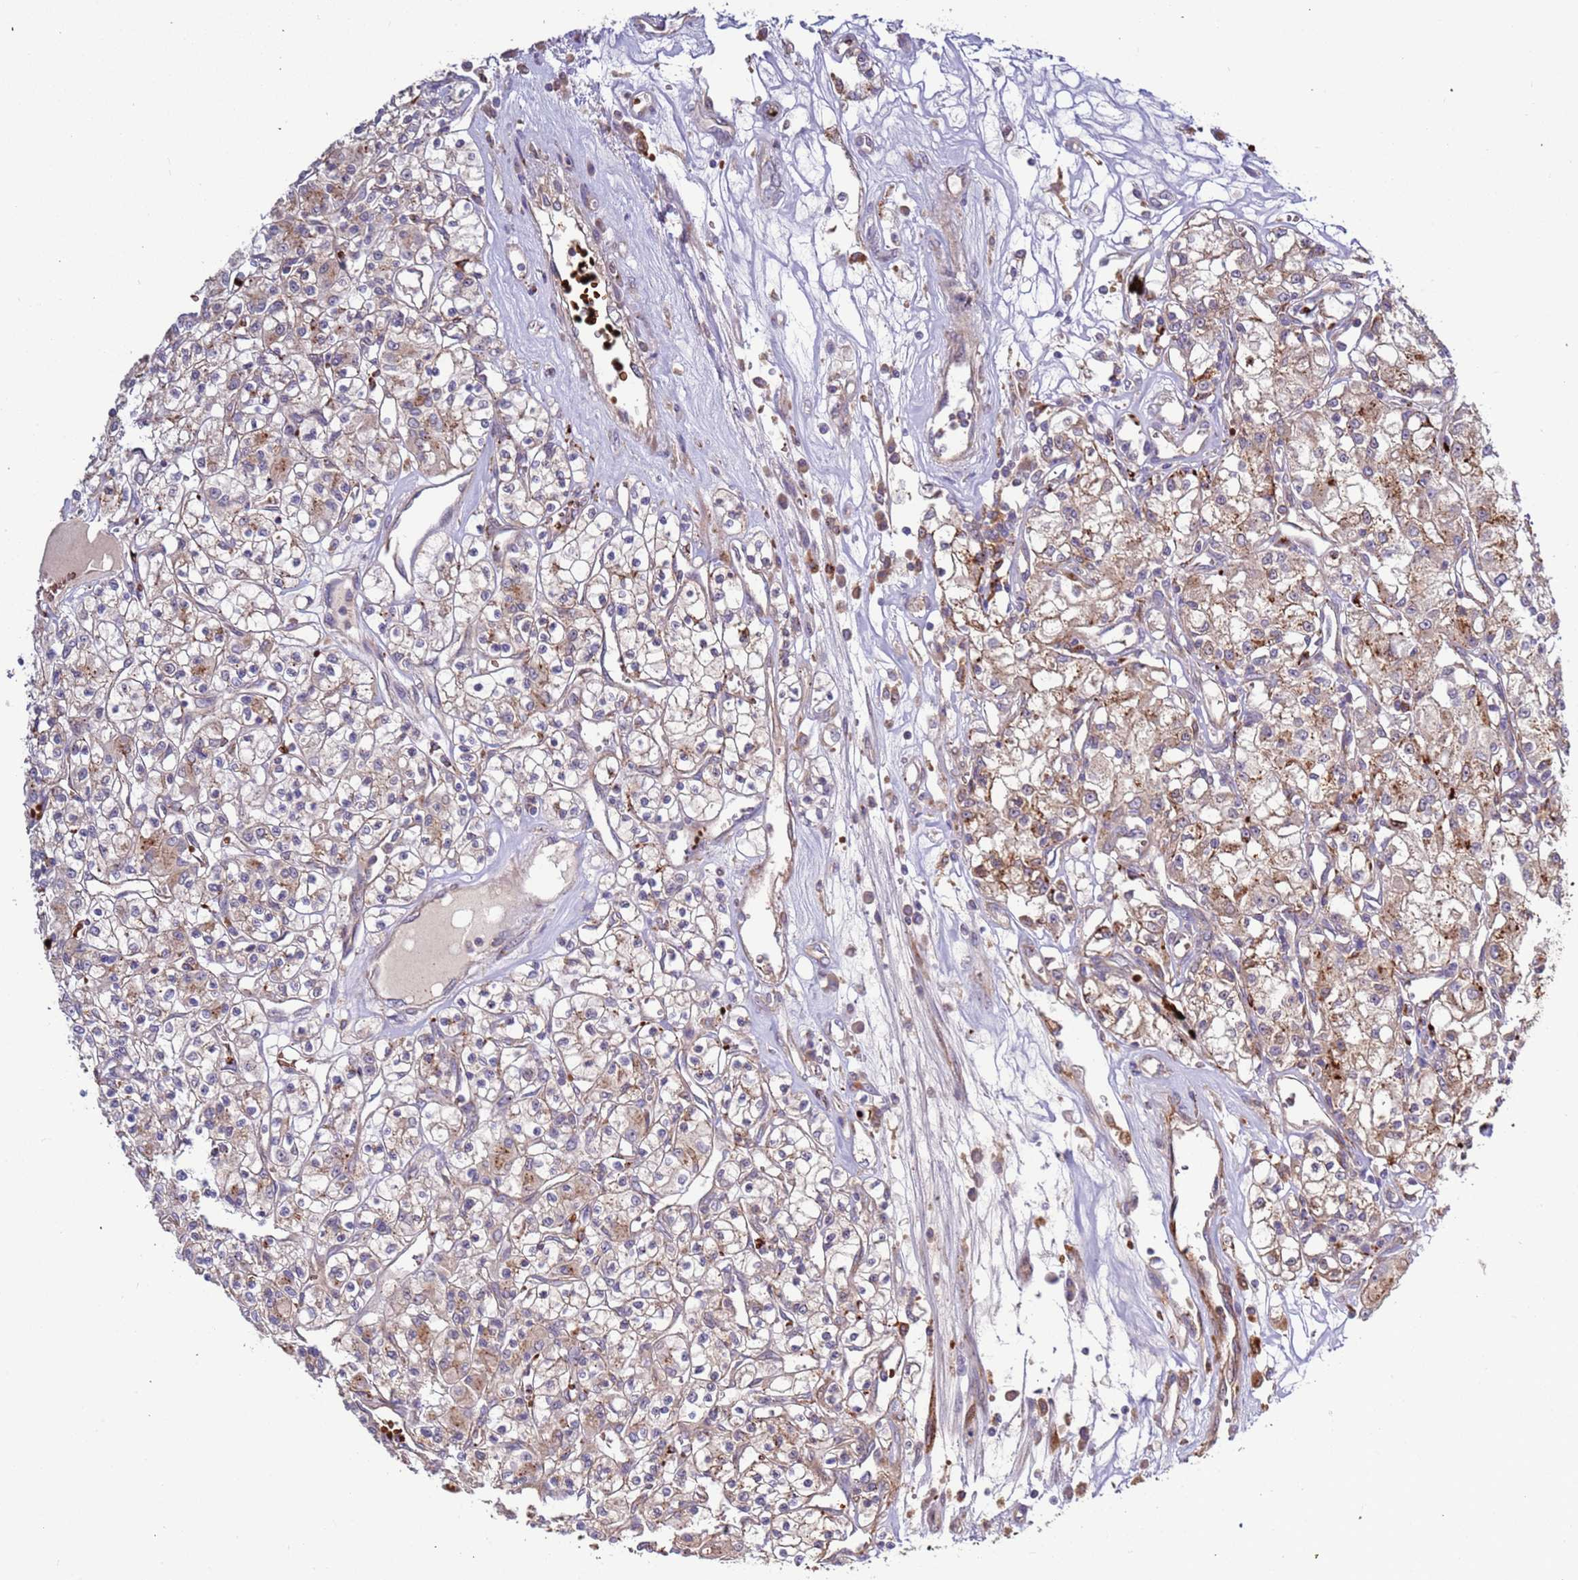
{"staining": {"intensity": "moderate", "quantity": ">75%", "location": "cytoplasmic/membranous"}, "tissue": "renal cancer", "cell_type": "Tumor cells", "image_type": "cancer", "snomed": [{"axis": "morphology", "description": "Adenocarcinoma, NOS"}, {"axis": "topography", "description": "Kidney"}], "caption": "Renal cancer (adenocarcinoma) stained with immunohistochemistry displays moderate cytoplasmic/membranous staining in approximately >75% of tumor cells. The staining was performed using DAB, with brown indicating positive protein expression. Nuclei are stained blue with hematoxylin.", "gene": "VPS36", "patient": {"sex": "female", "age": 59}}